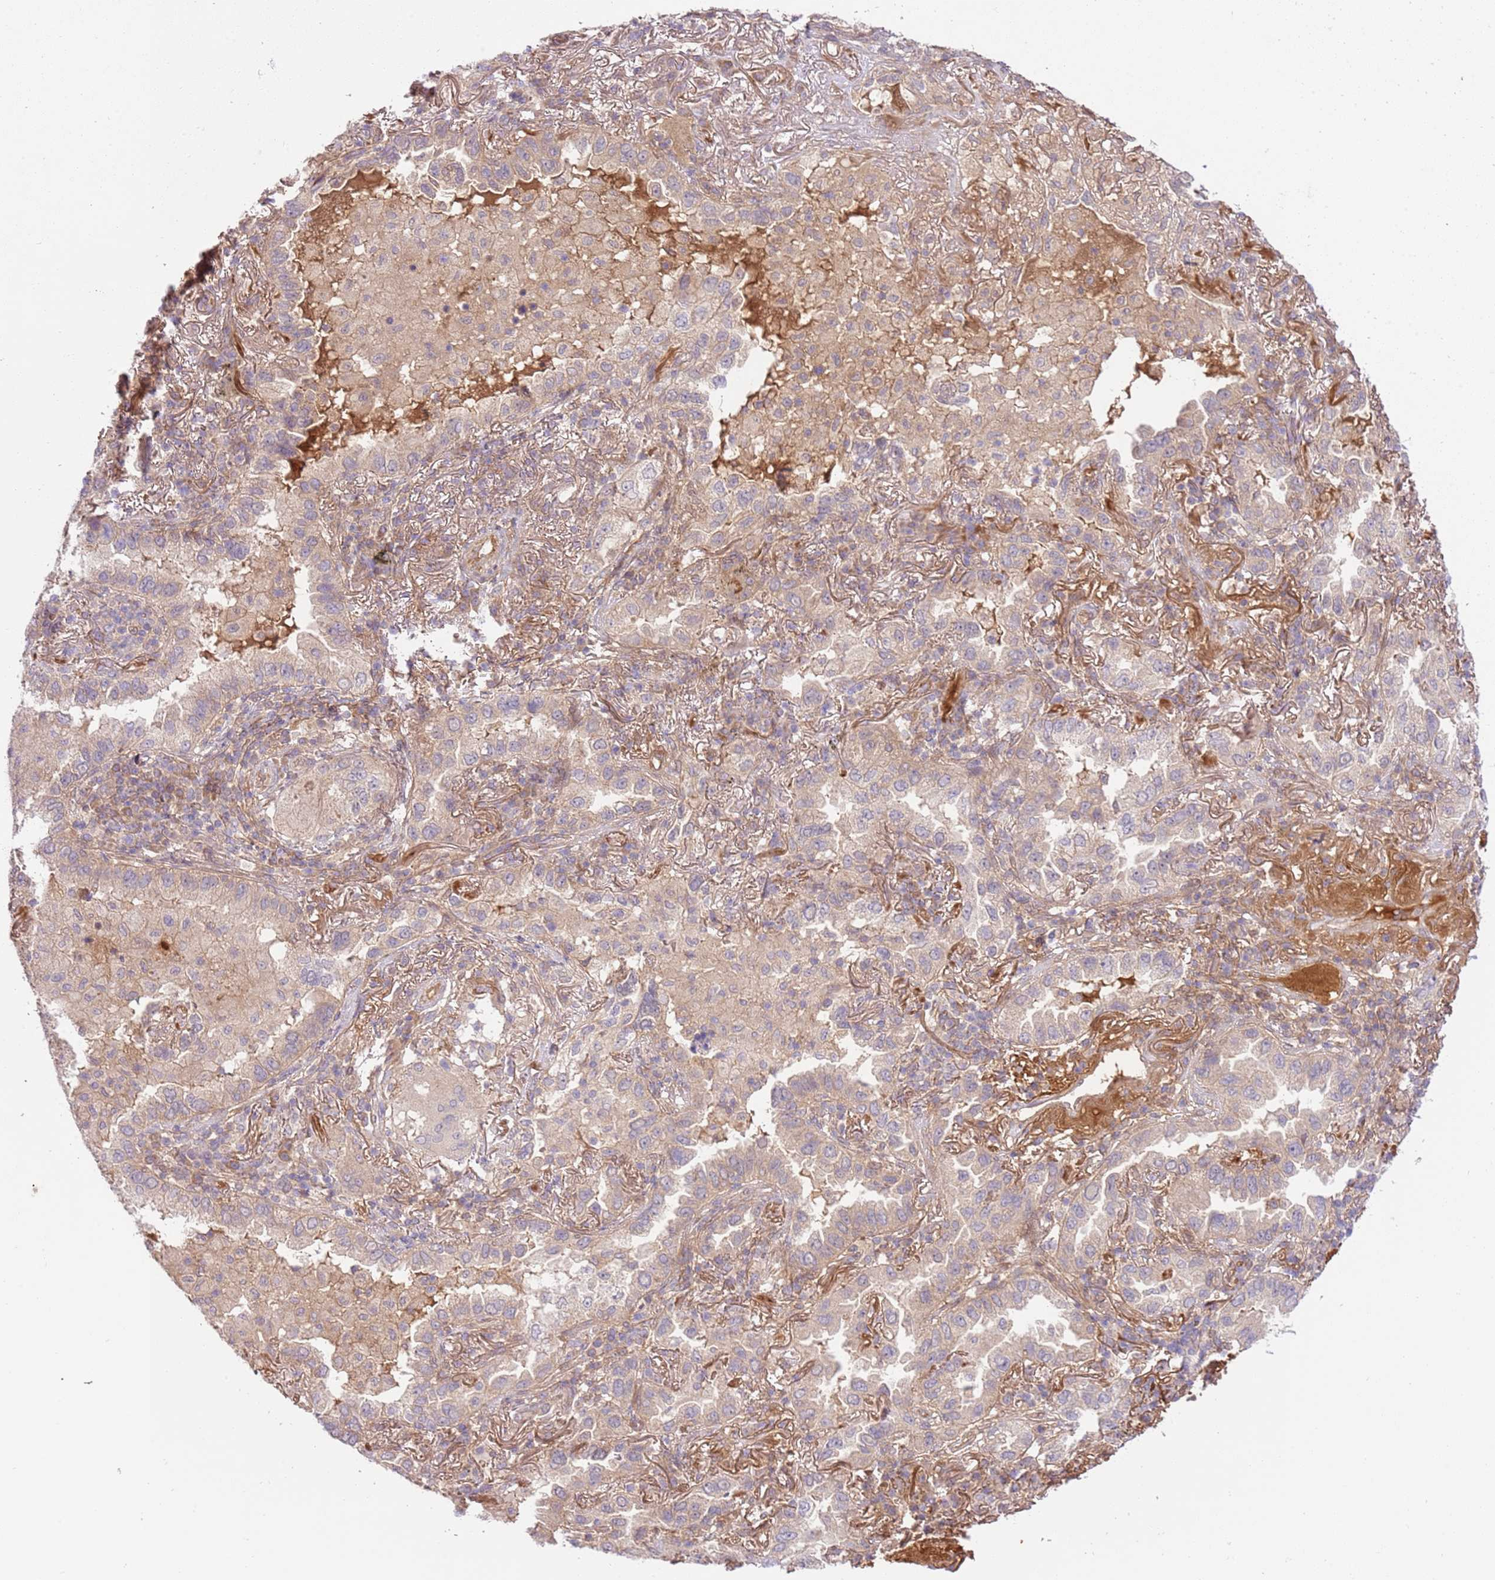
{"staining": {"intensity": "weak", "quantity": "25%-75%", "location": "cytoplasmic/membranous"}, "tissue": "lung cancer", "cell_type": "Tumor cells", "image_type": "cancer", "snomed": [{"axis": "morphology", "description": "Adenocarcinoma, NOS"}, {"axis": "topography", "description": "Lung"}], "caption": "Lung adenocarcinoma stained for a protein reveals weak cytoplasmic/membranous positivity in tumor cells.", "gene": "C8G", "patient": {"sex": "female", "age": 69}}